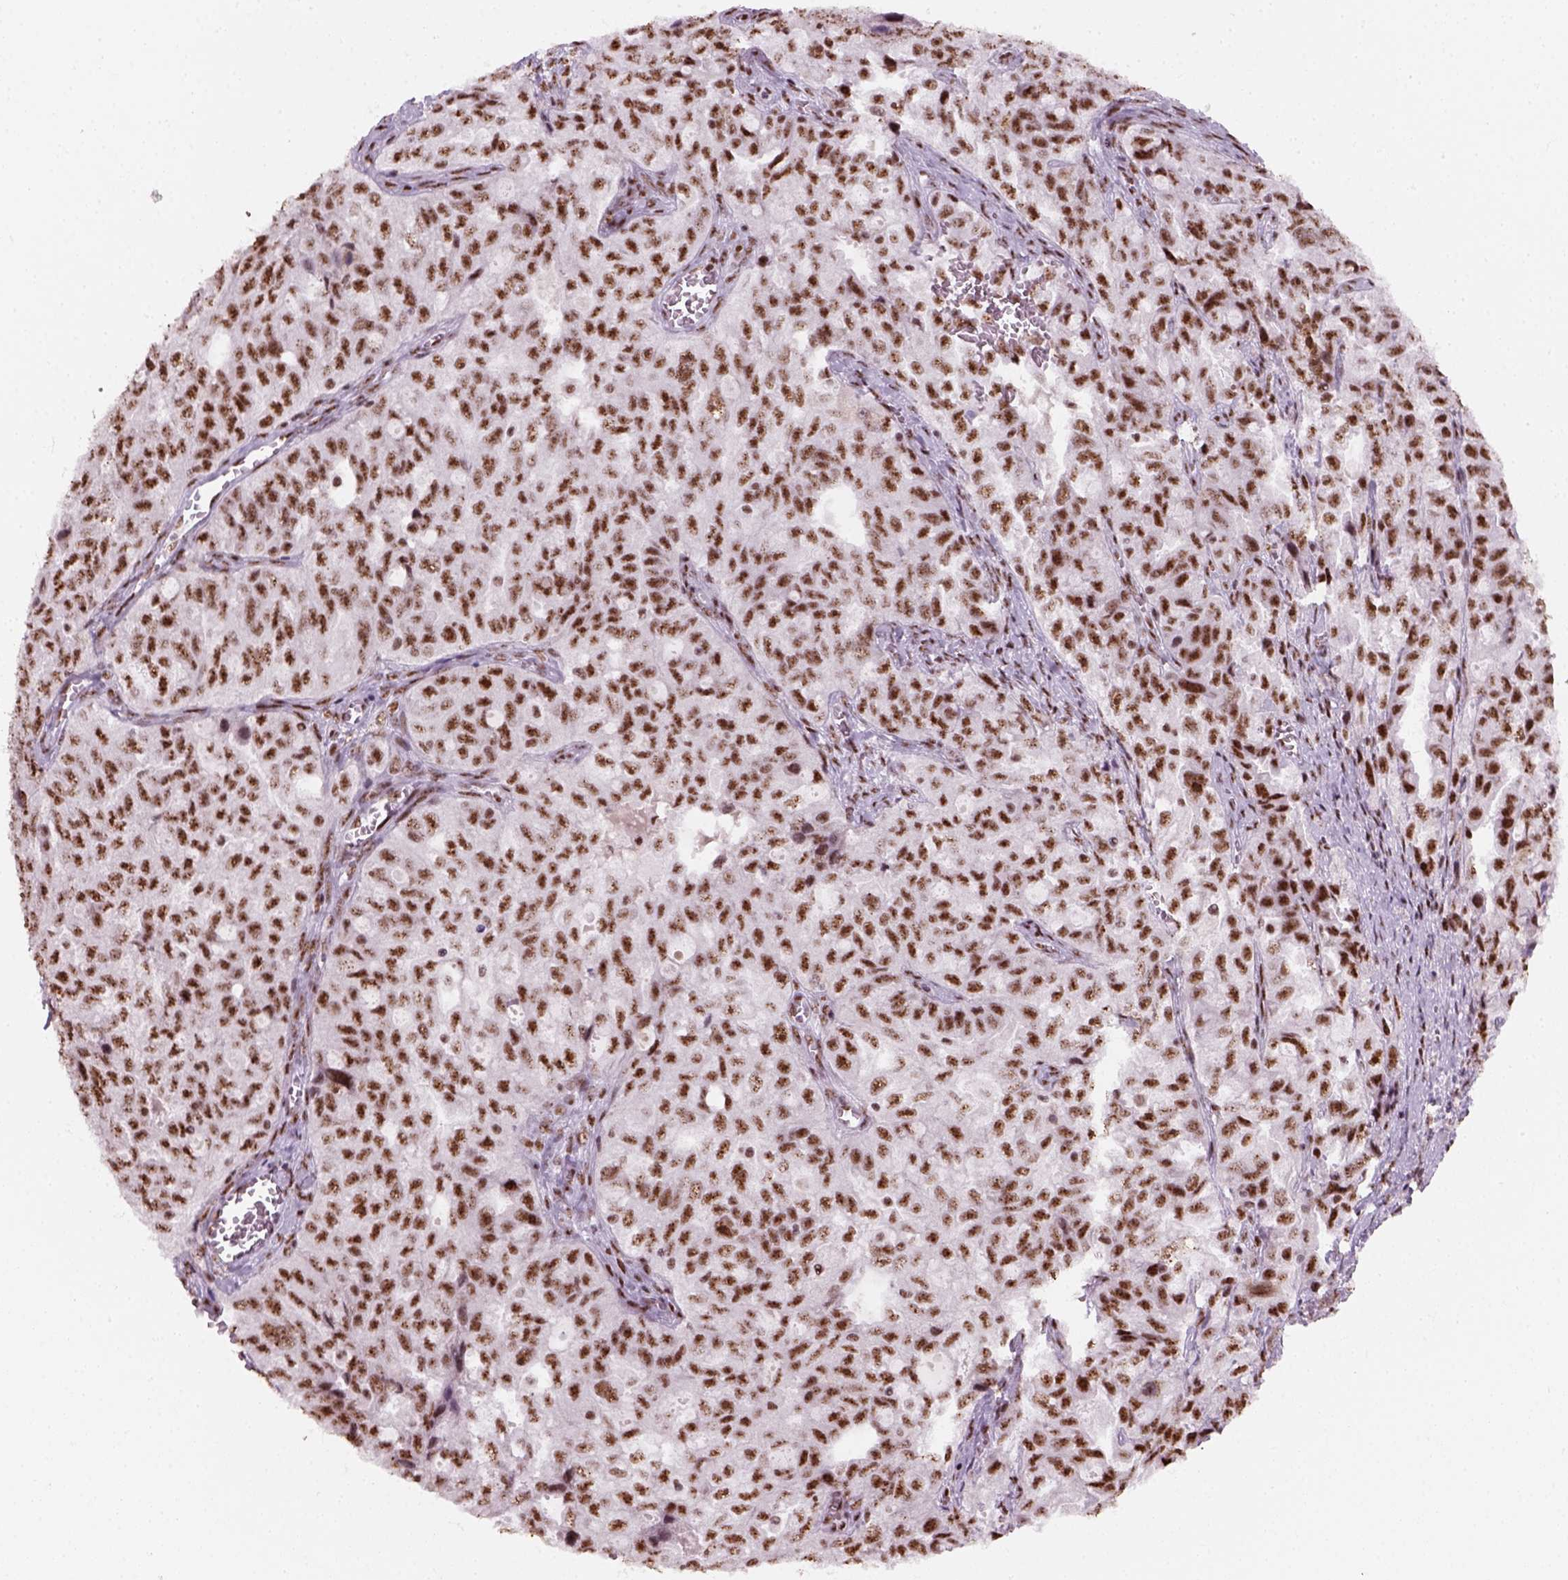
{"staining": {"intensity": "strong", "quantity": ">75%", "location": "nuclear"}, "tissue": "ovarian cancer", "cell_type": "Tumor cells", "image_type": "cancer", "snomed": [{"axis": "morphology", "description": "Cystadenocarcinoma, serous, NOS"}, {"axis": "topography", "description": "Ovary"}], "caption": "The image demonstrates immunohistochemical staining of ovarian cancer. There is strong nuclear positivity is present in approximately >75% of tumor cells.", "gene": "GTF2F1", "patient": {"sex": "female", "age": 51}}